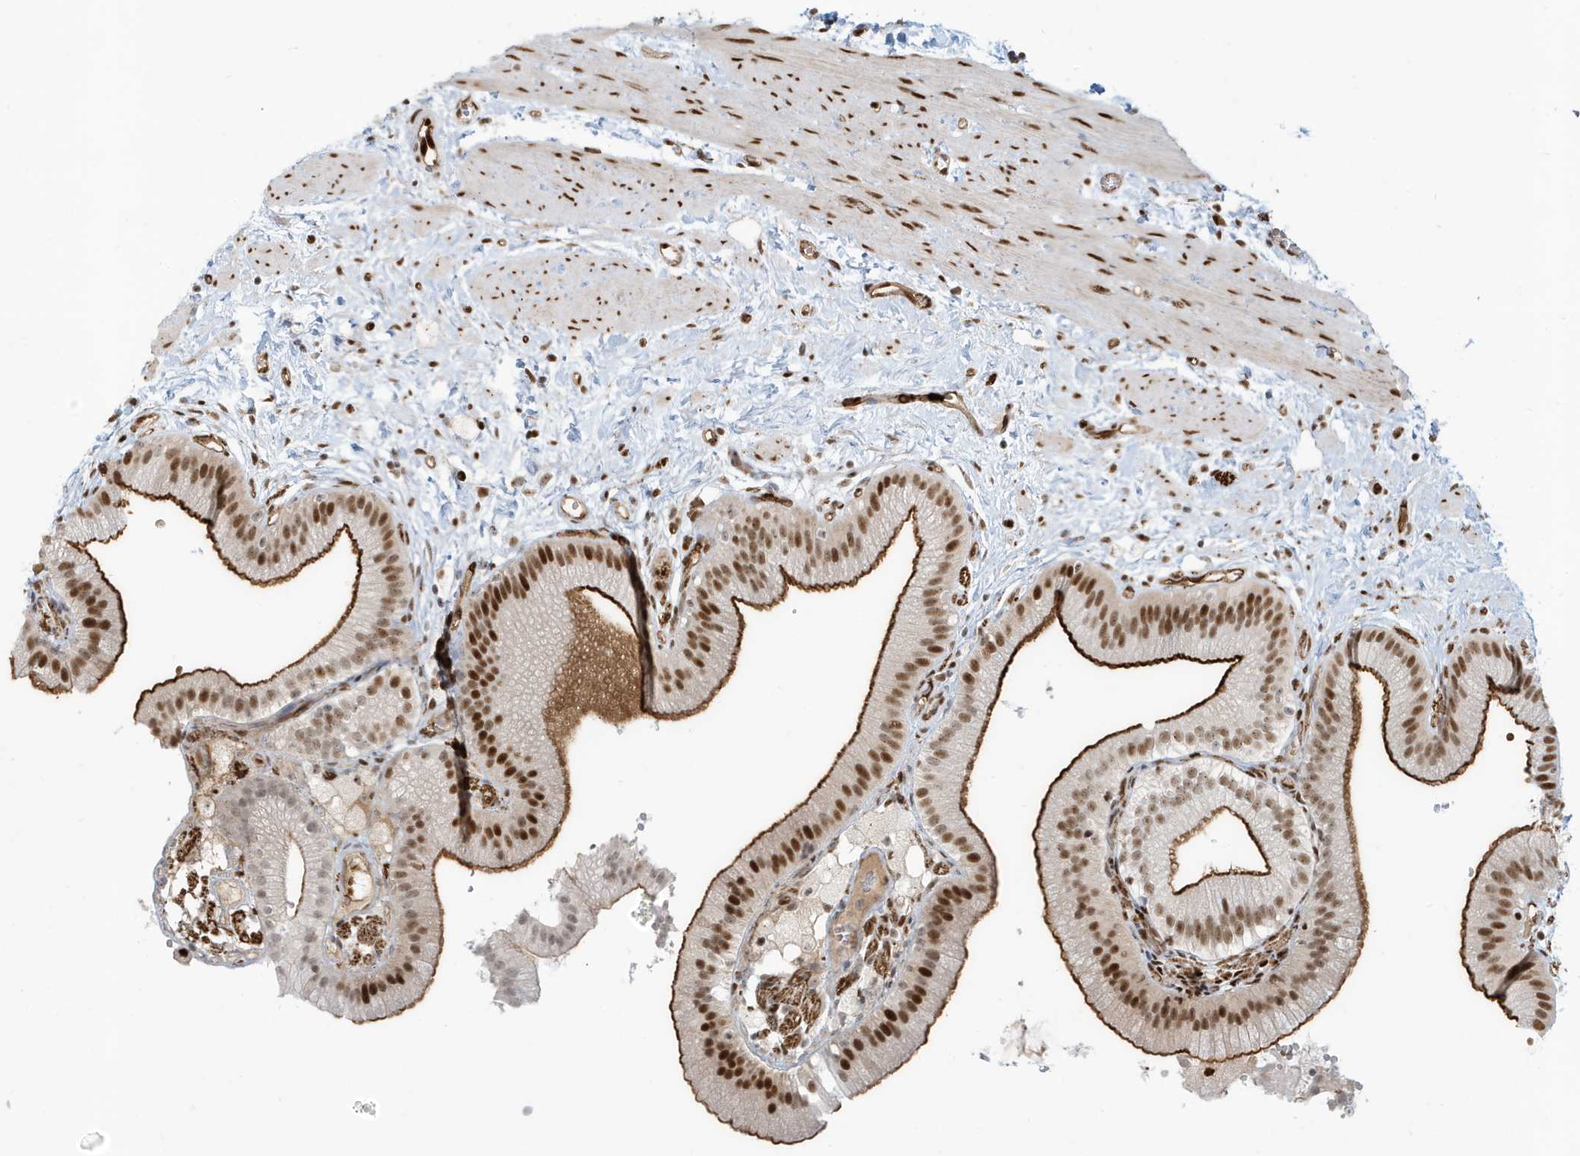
{"staining": {"intensity": "strong", "quantity": ">75%", "location": "cytoplasmic/membranous,nuclear"}, "tissue": "gallbladder", "cell_type": "Glandular cells", "image_type": "normal", "snomed": [{"axis": "morphology", "description": "Normal tissue, NOS"}, {"axis": "topography", "description": "Gallbladder"}], "caption": "A high amount of strong cytoplasmic/membranous,nuclear expression is appreciated in approximately >75% of glandular cells in benign gallbladder.", "gene": "CKS1B", "patient": {"sex": "male", "age": 55}}